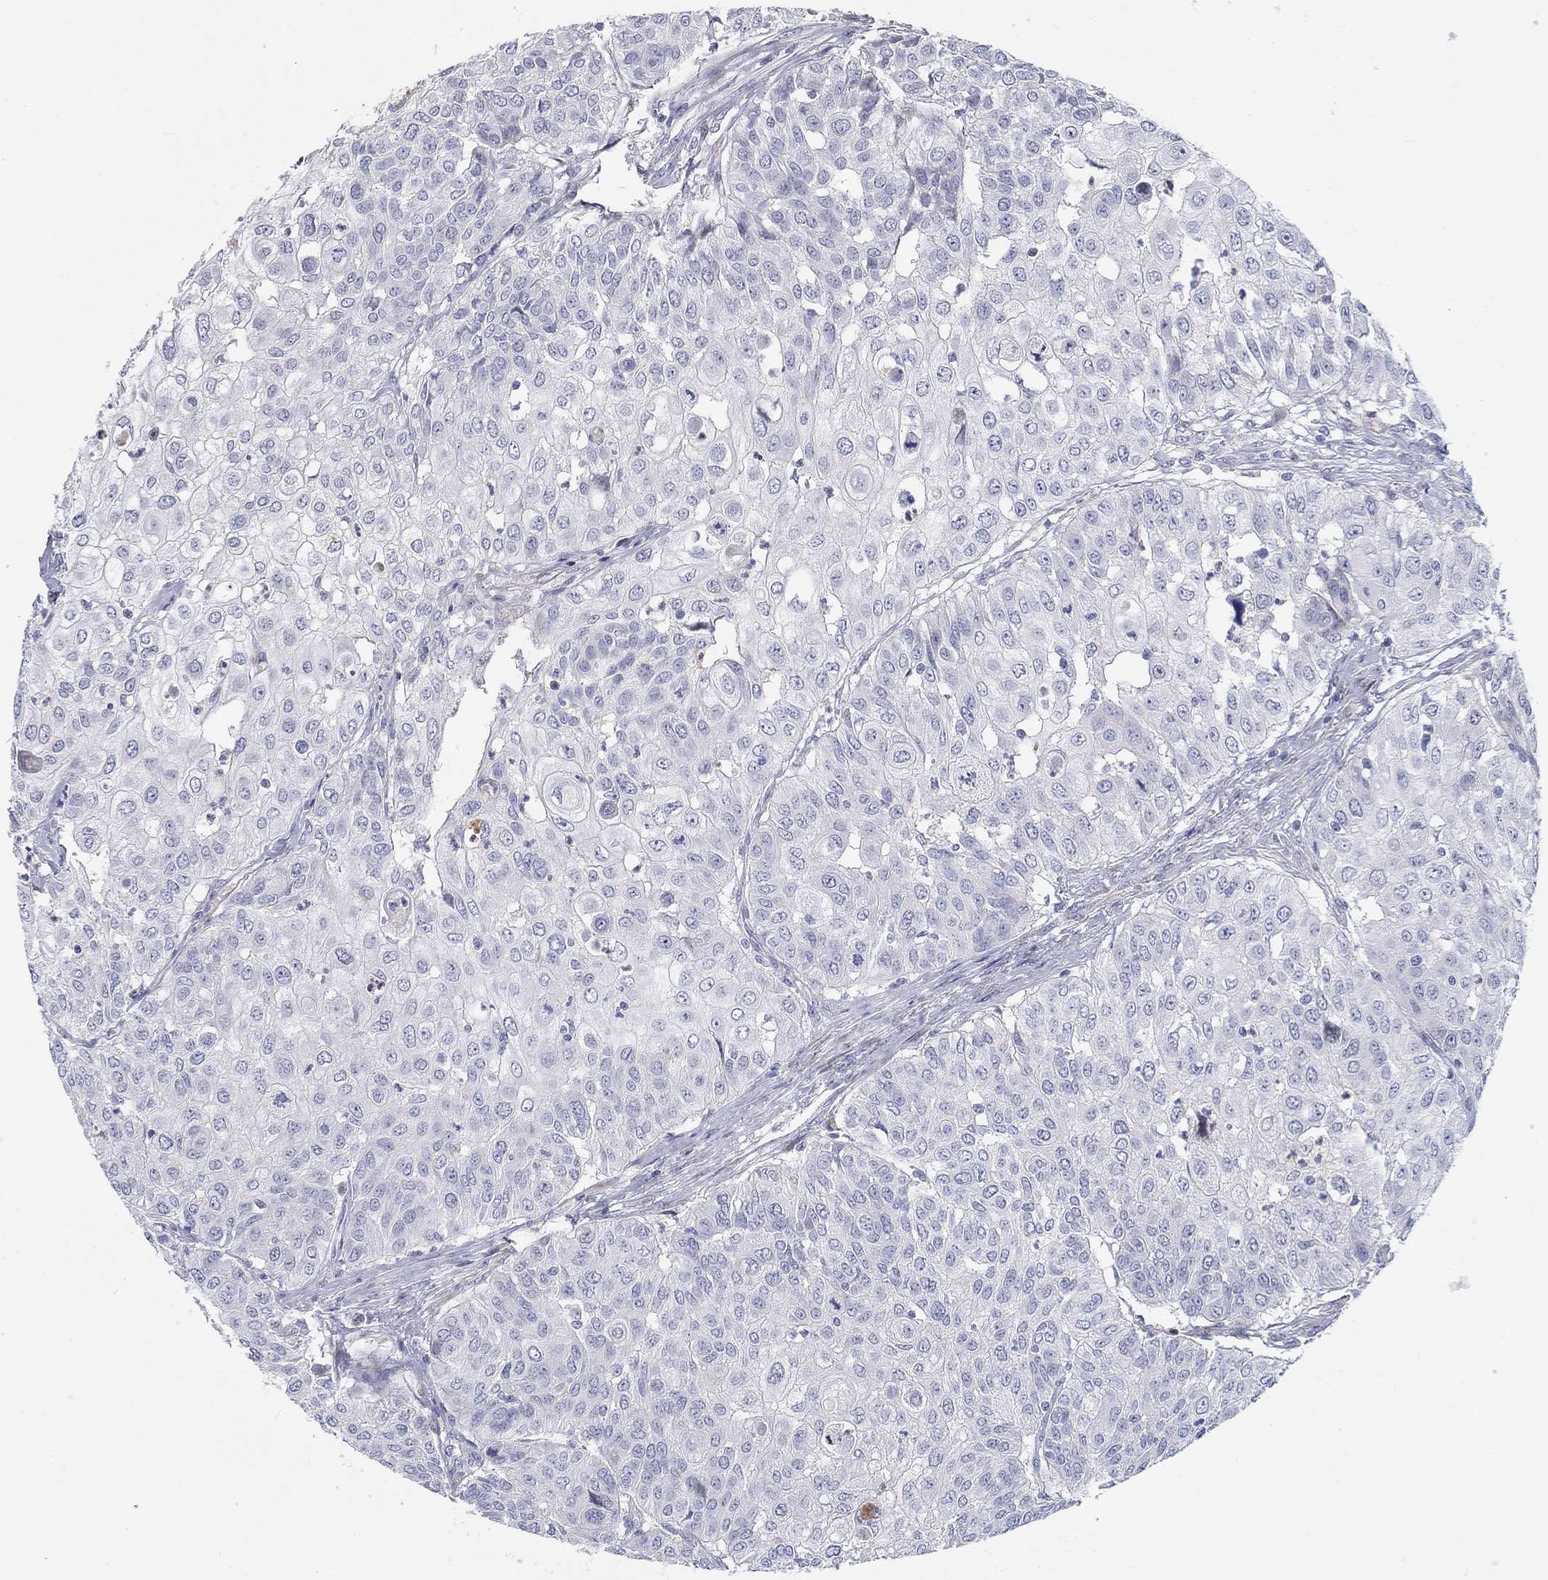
{"staining": {"intensity": "negative", "quantity": "none", "location": "none"}, "tissue": "urothelial cancer", "cell_type": "Tumor cells", "image_type": "cancer", "snomed": [{"axis": "morphology", "description": "Urothelial carcinoma, High grade"}, {"axis": "topography", "description": "Urinary bladder"}], "caption": "This is a image of IHC staining of urothelial carcinoma (high-grade), which shows no expression in tumor cells.", "gene": "ARHGAP36", "patient": {"sex": "female", "age": 79}}